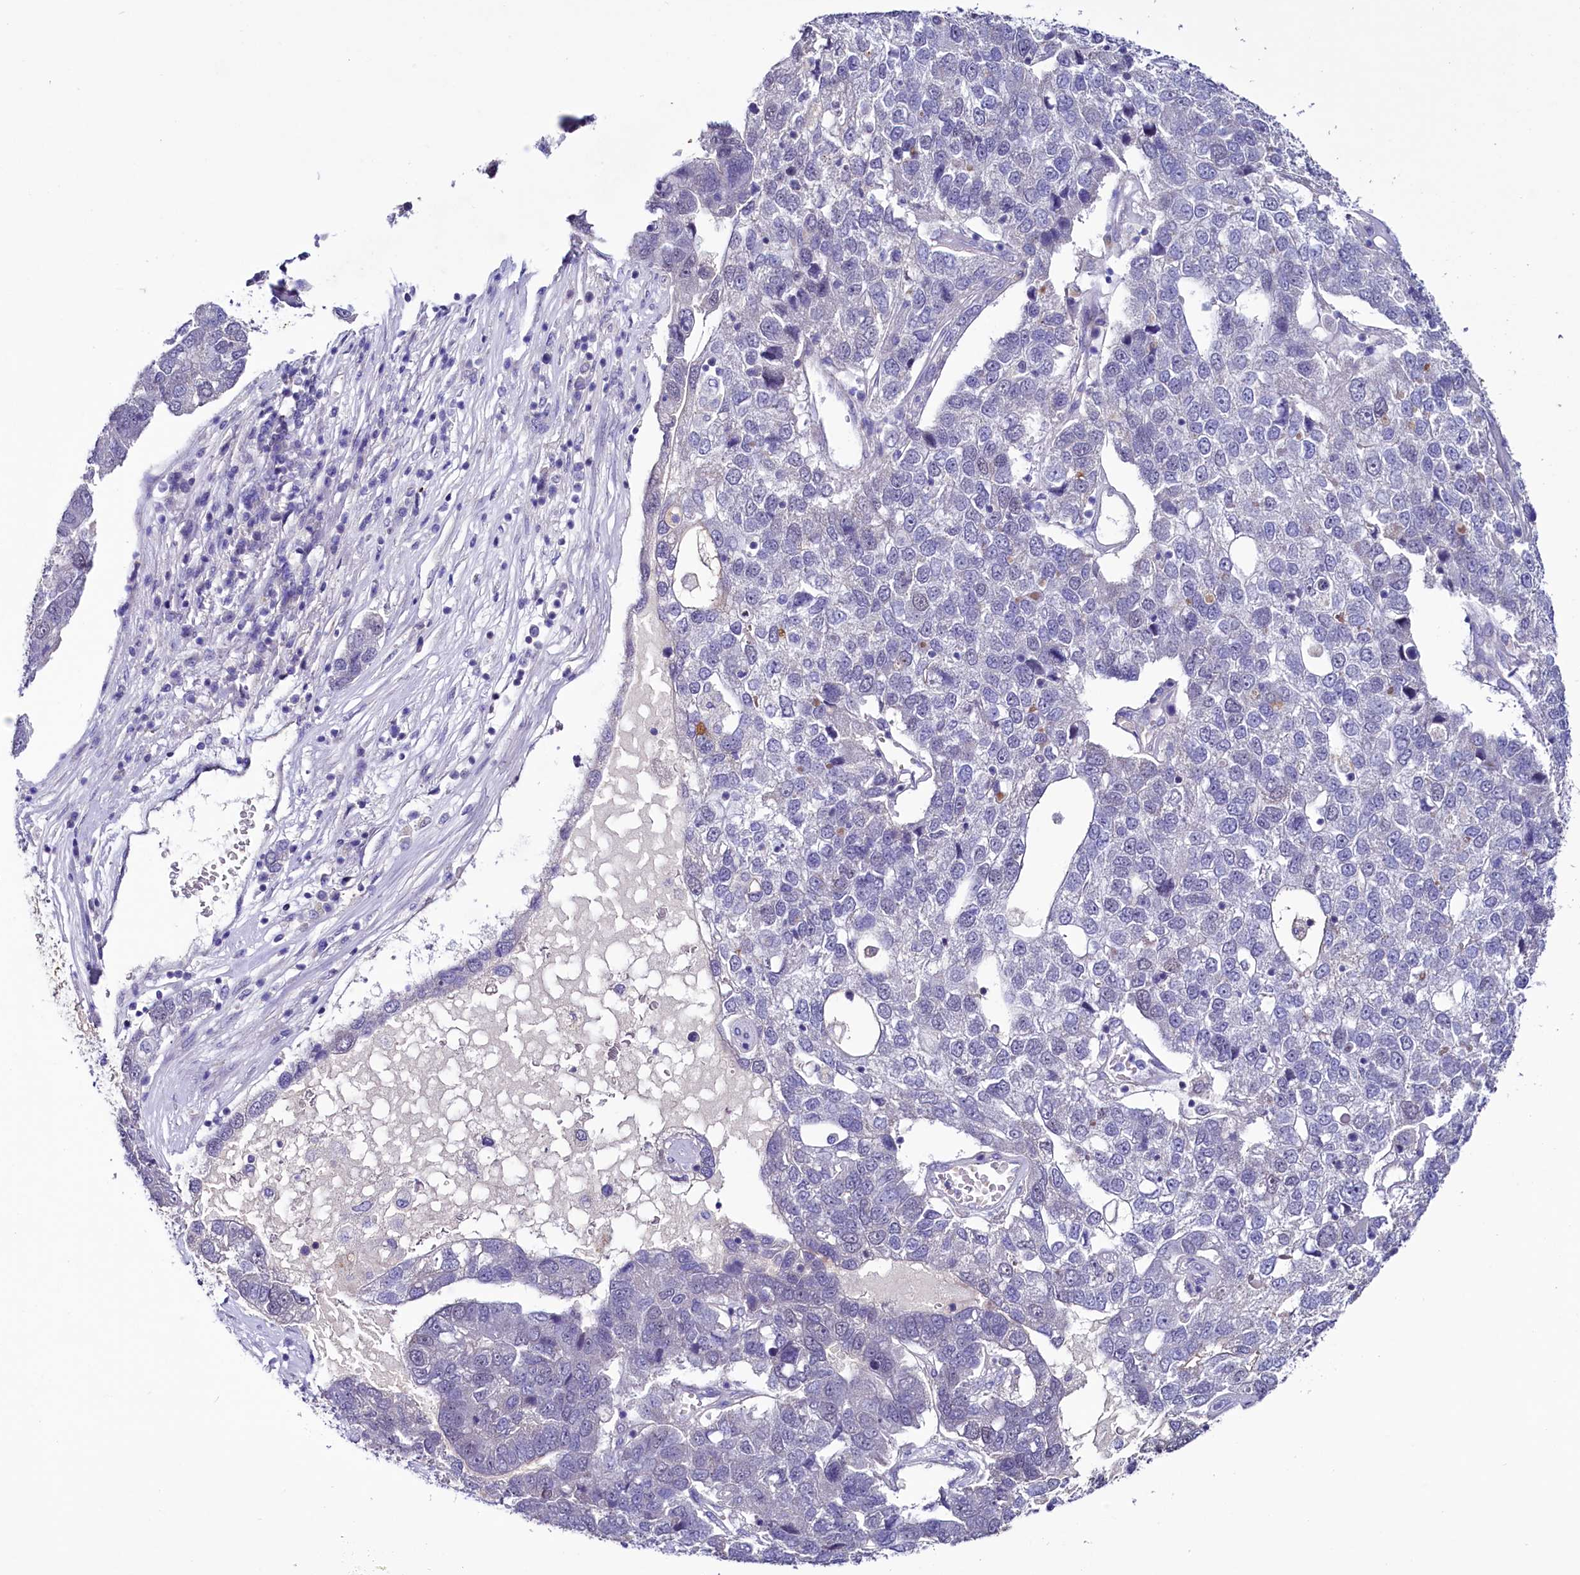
{"staining": {"intensity": "negative", "quantity": "none", "location": "none"}, "tissue": "pancreatic cancer", "cell_type": "Tumor cells", "image_type": "cancer", "snomed": [{"axis": "morphology", "description": "Adenocarcinoma, NOS"}, {"axis": "topography", "description": "Pancreas"}], "caption": "Micrograph shows no significant protein staining in tumor cells of pancreatic adenocarcinoma.", "gene": "FAM111B", "patient": {"sex": "female", "age": 61}}